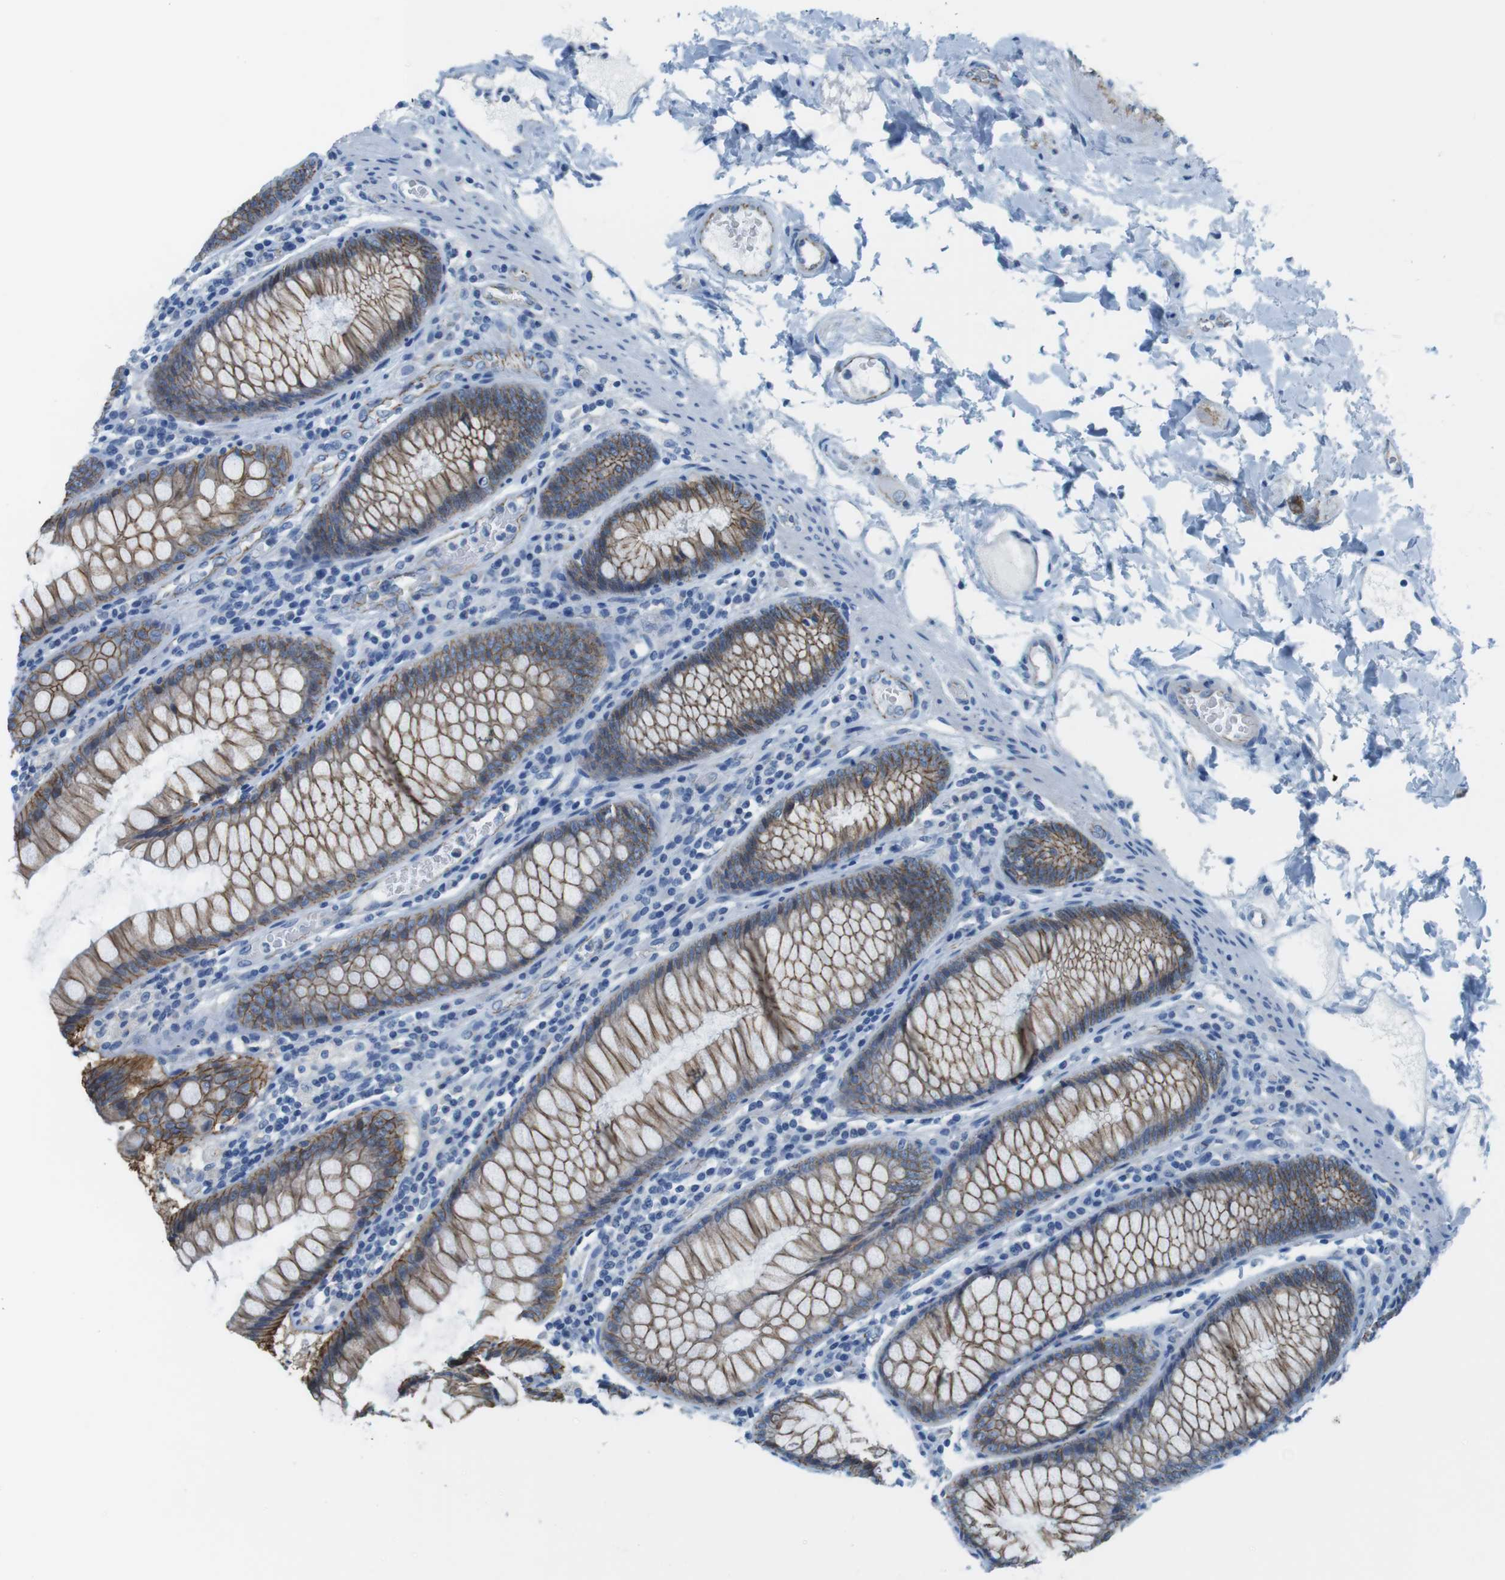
{"staining": {"intensity": "moderate", "quantity": "25%-75%", "location": "cytoplasmic/membranous"}, "tissue": "colon", "cell_type": "Endothelial cells", "image_type": "normal", "snomed": [{"axis": "morphology", "description": "Normal tissue, NOS"}, {"axis": "topography", "description": "Colon"}], "caption": "Human colon stained for a protein (brown) shows moderate cytoplasmic/membranous positive positivity in approximately 25%-75% of endothelial cells.", "gene": "SLC6A6", "patient": {"sex": "female", "age": 46}}